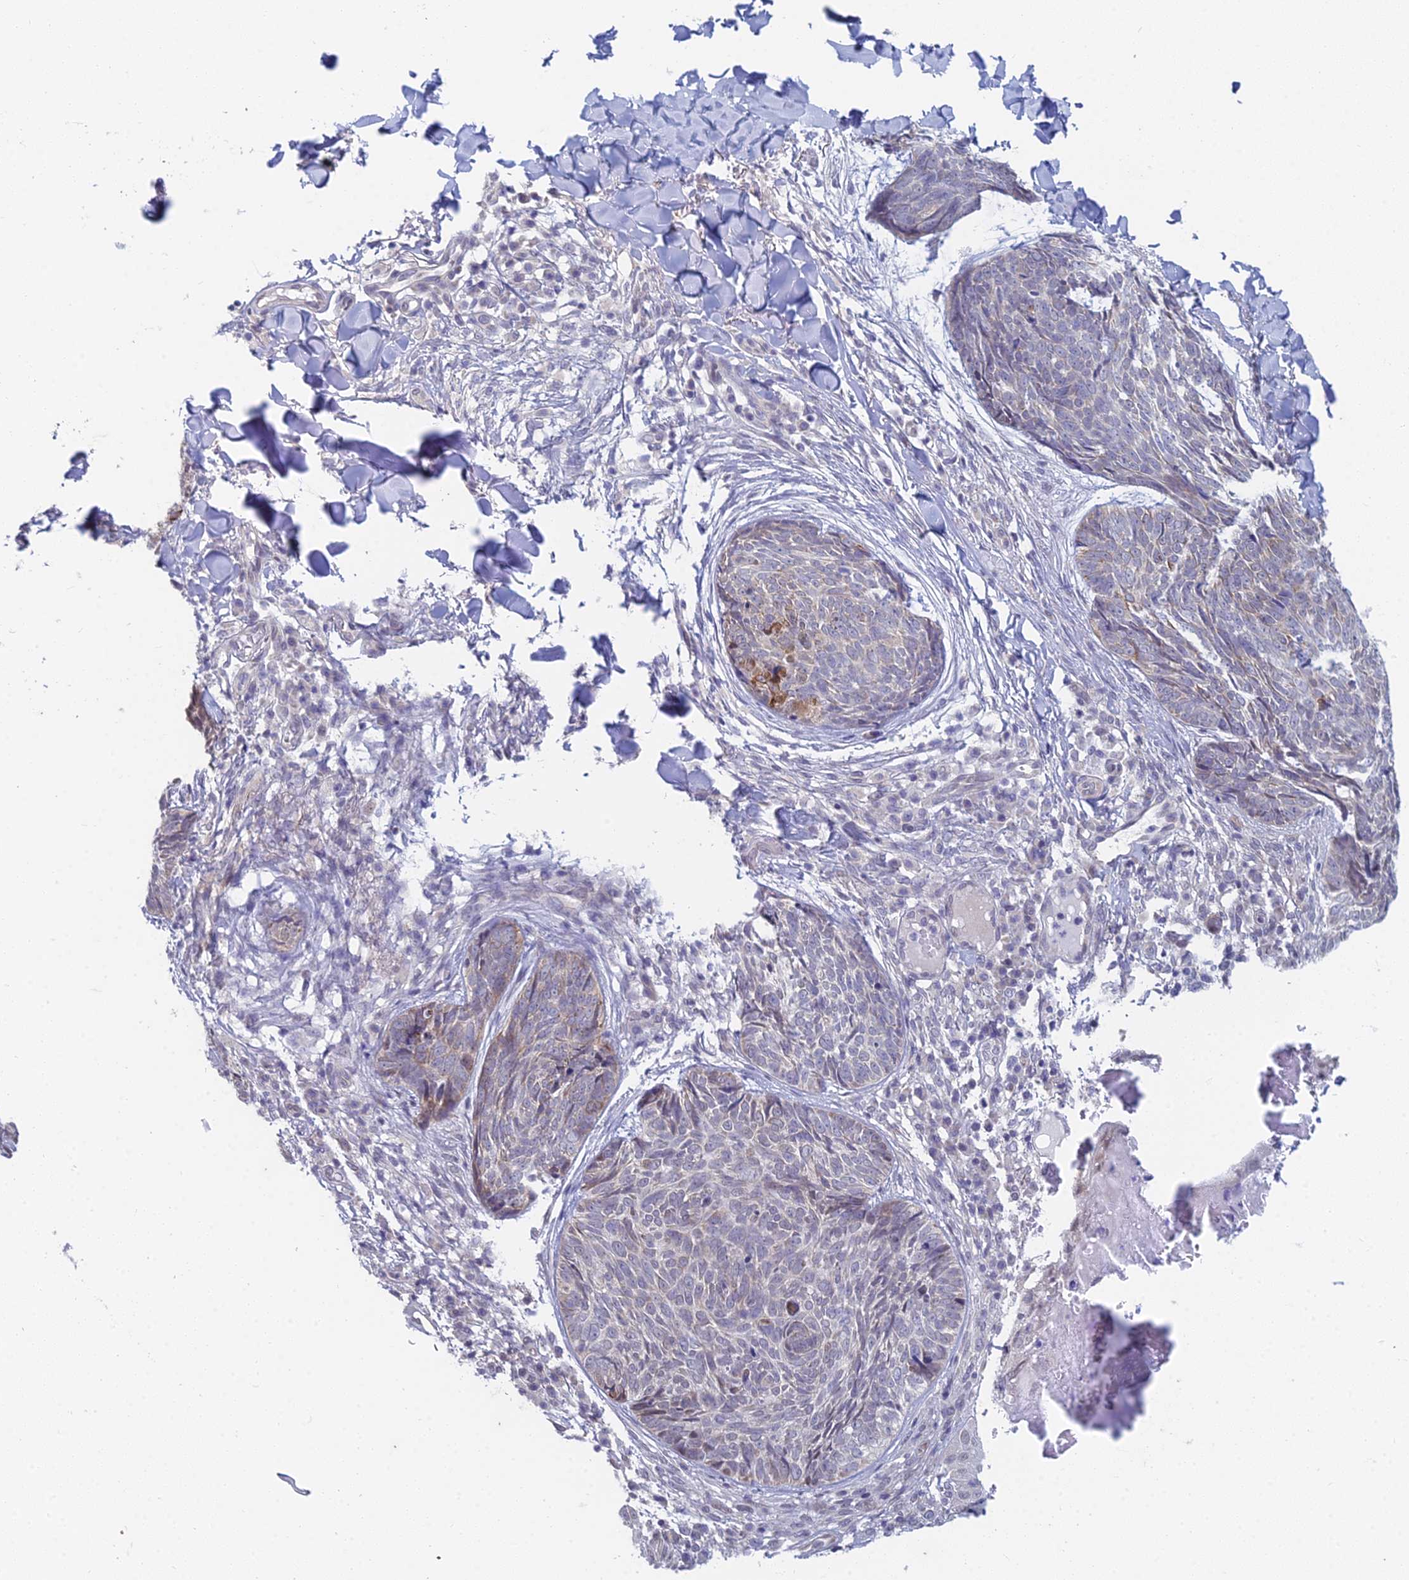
{"staining": {"intensity": "weak", "quantity": "<25%", "location": "cytoplasmic/membranous"}, "tissue": "skin cancer", "cell_type": "Tumor cells", "image_type": "cancer", "snomed": [{"axis": "morphology", "description": "Basal cell carcinoma"}, {"axis": "topography", "description": "Skin"}], "caption": "There is no significant positivity in tumor cells of basal cell carcinoma (skin). (Brightfield microscopy of DAB (3,3'-diaminobenzidine) immunohistochemistry (IHC) at high magnification).", "gene": "EEF2KMT", "patient": {"sex": "female", "age": 61}}